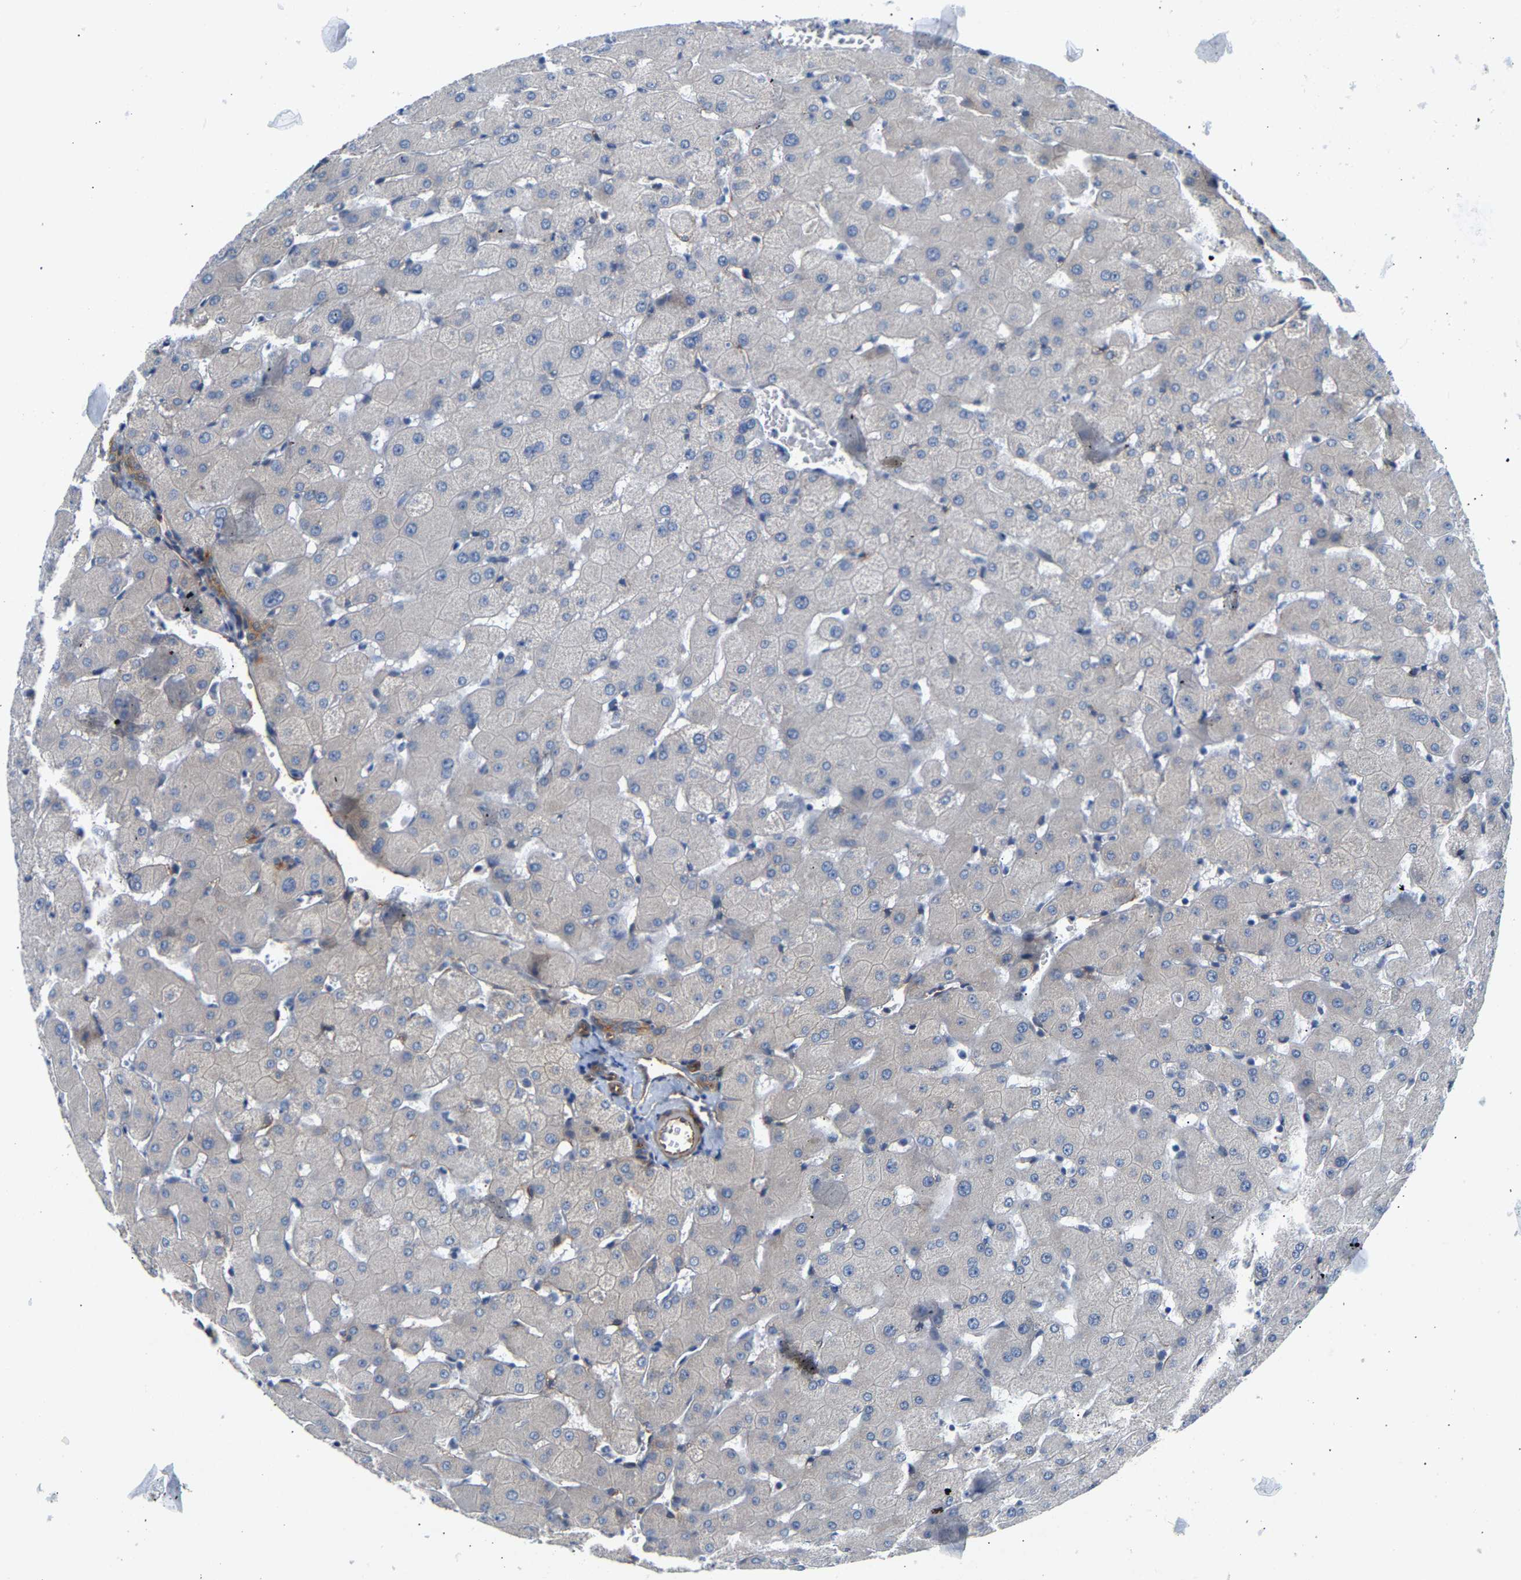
{"staining": {"intensity": "weak", "quantity": "<25%", "location": "cytoplasmic/membranous"}, "tissue": "liver", "cell_type": "Cholangiocytes", "image_type": "normal", "snomed": [{"axis": "morphology", "description": "Normal tissue, NOS"}, {"axis": "topography", "description": "Liver"}], "caption": "IHC histopathology image of unremarkable liver: liver stained with DAB (3,3'-diaminobenzidine) demonstrates no significant protein positivity in cholangiocytes.", "gene": "PAWR", "patient": {"sex": "female", "age": 63}}